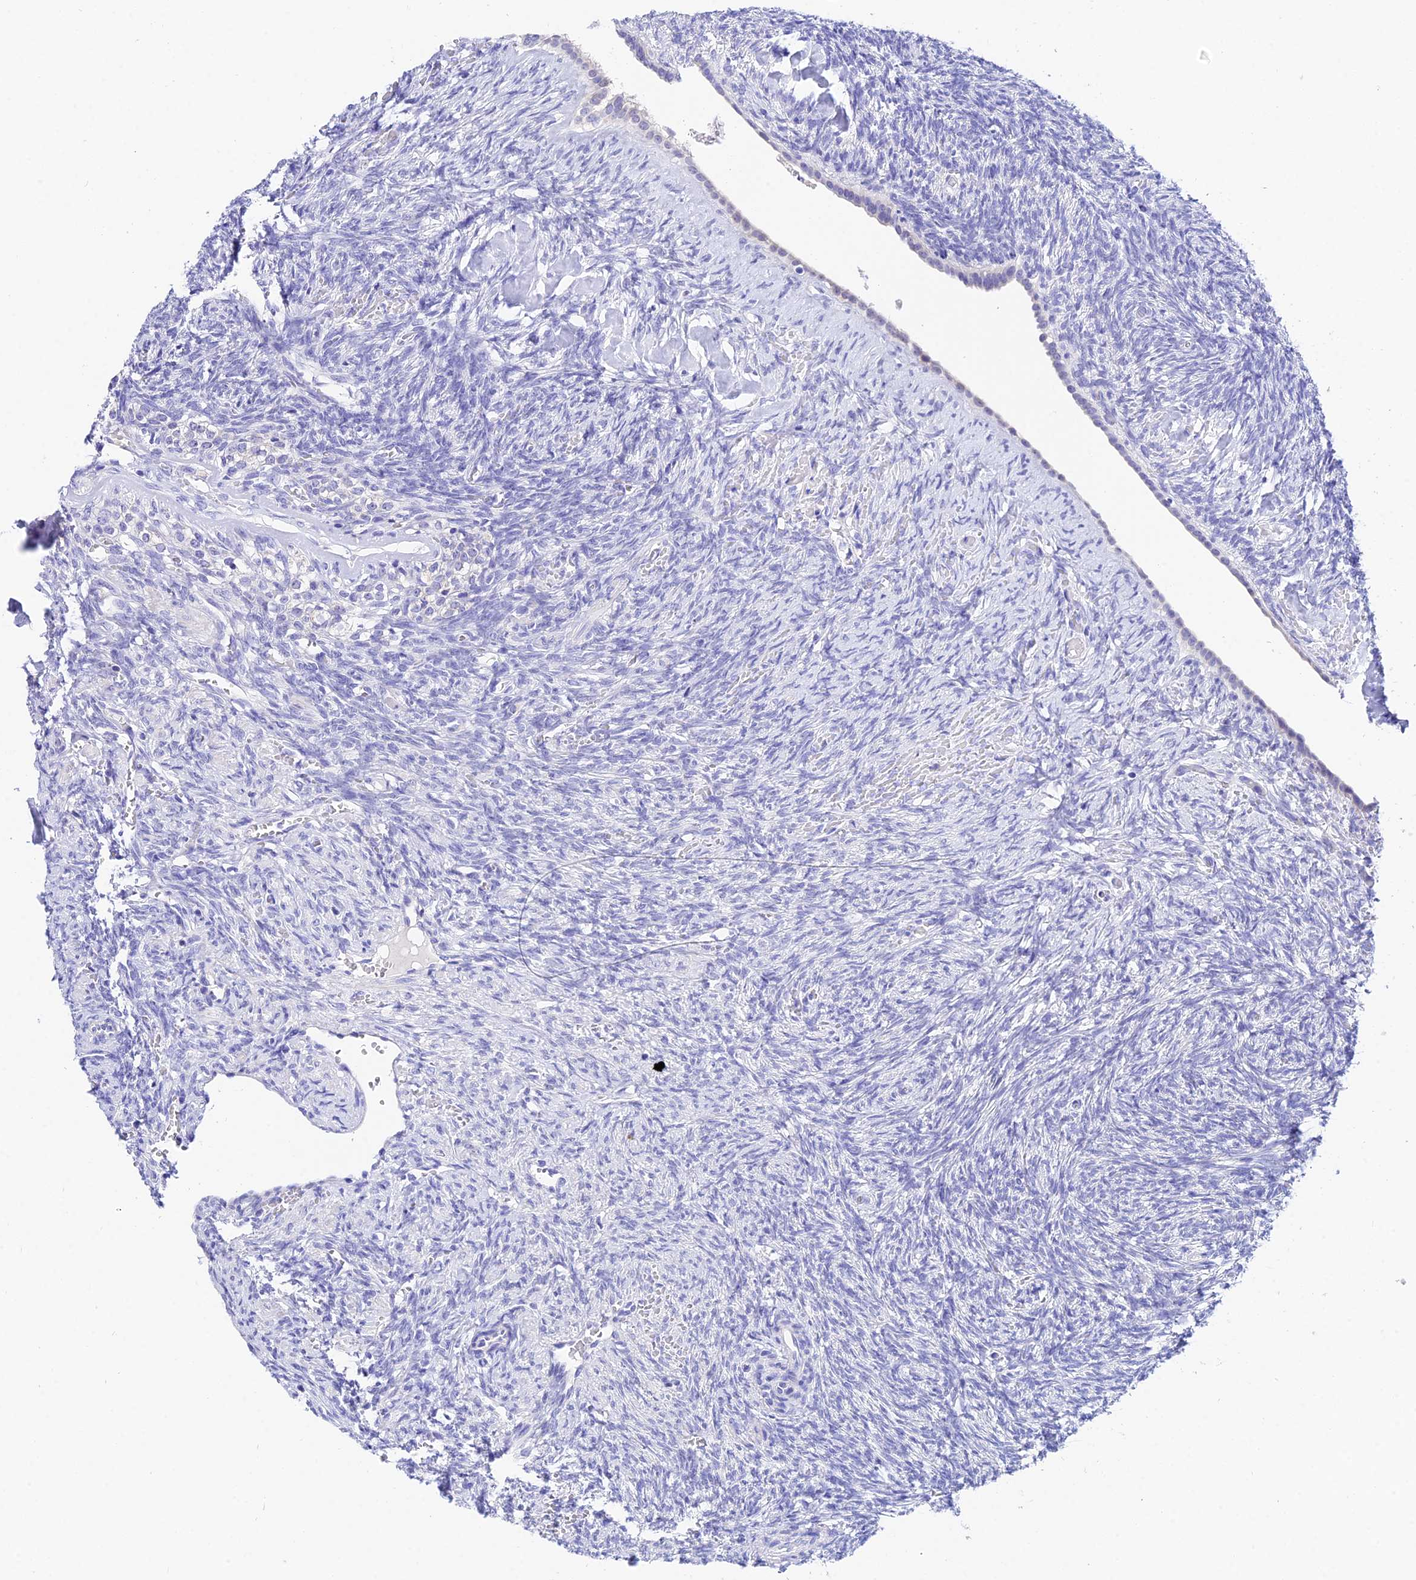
{"staining": {"intensity": "negative", "quantity": "none", "location": "none"}, "tissue": "ovary", "cell_type": "Ovarian stroma cells", "image_type": "normal", "snomed": [{"axis": "morphology", "description": "Normal tissue, NOS"}, {"axis": "topography", "description": "Ovary"}], "caption": "Histopathology image shows no significant protein positivity in ovarian stroma cells of benign ovary. (Immunohistochemistry (ihc), brightfield microscopy, high magnification).", "gene": "CEP41", "patient": {"sex": "female", "age": 41}}